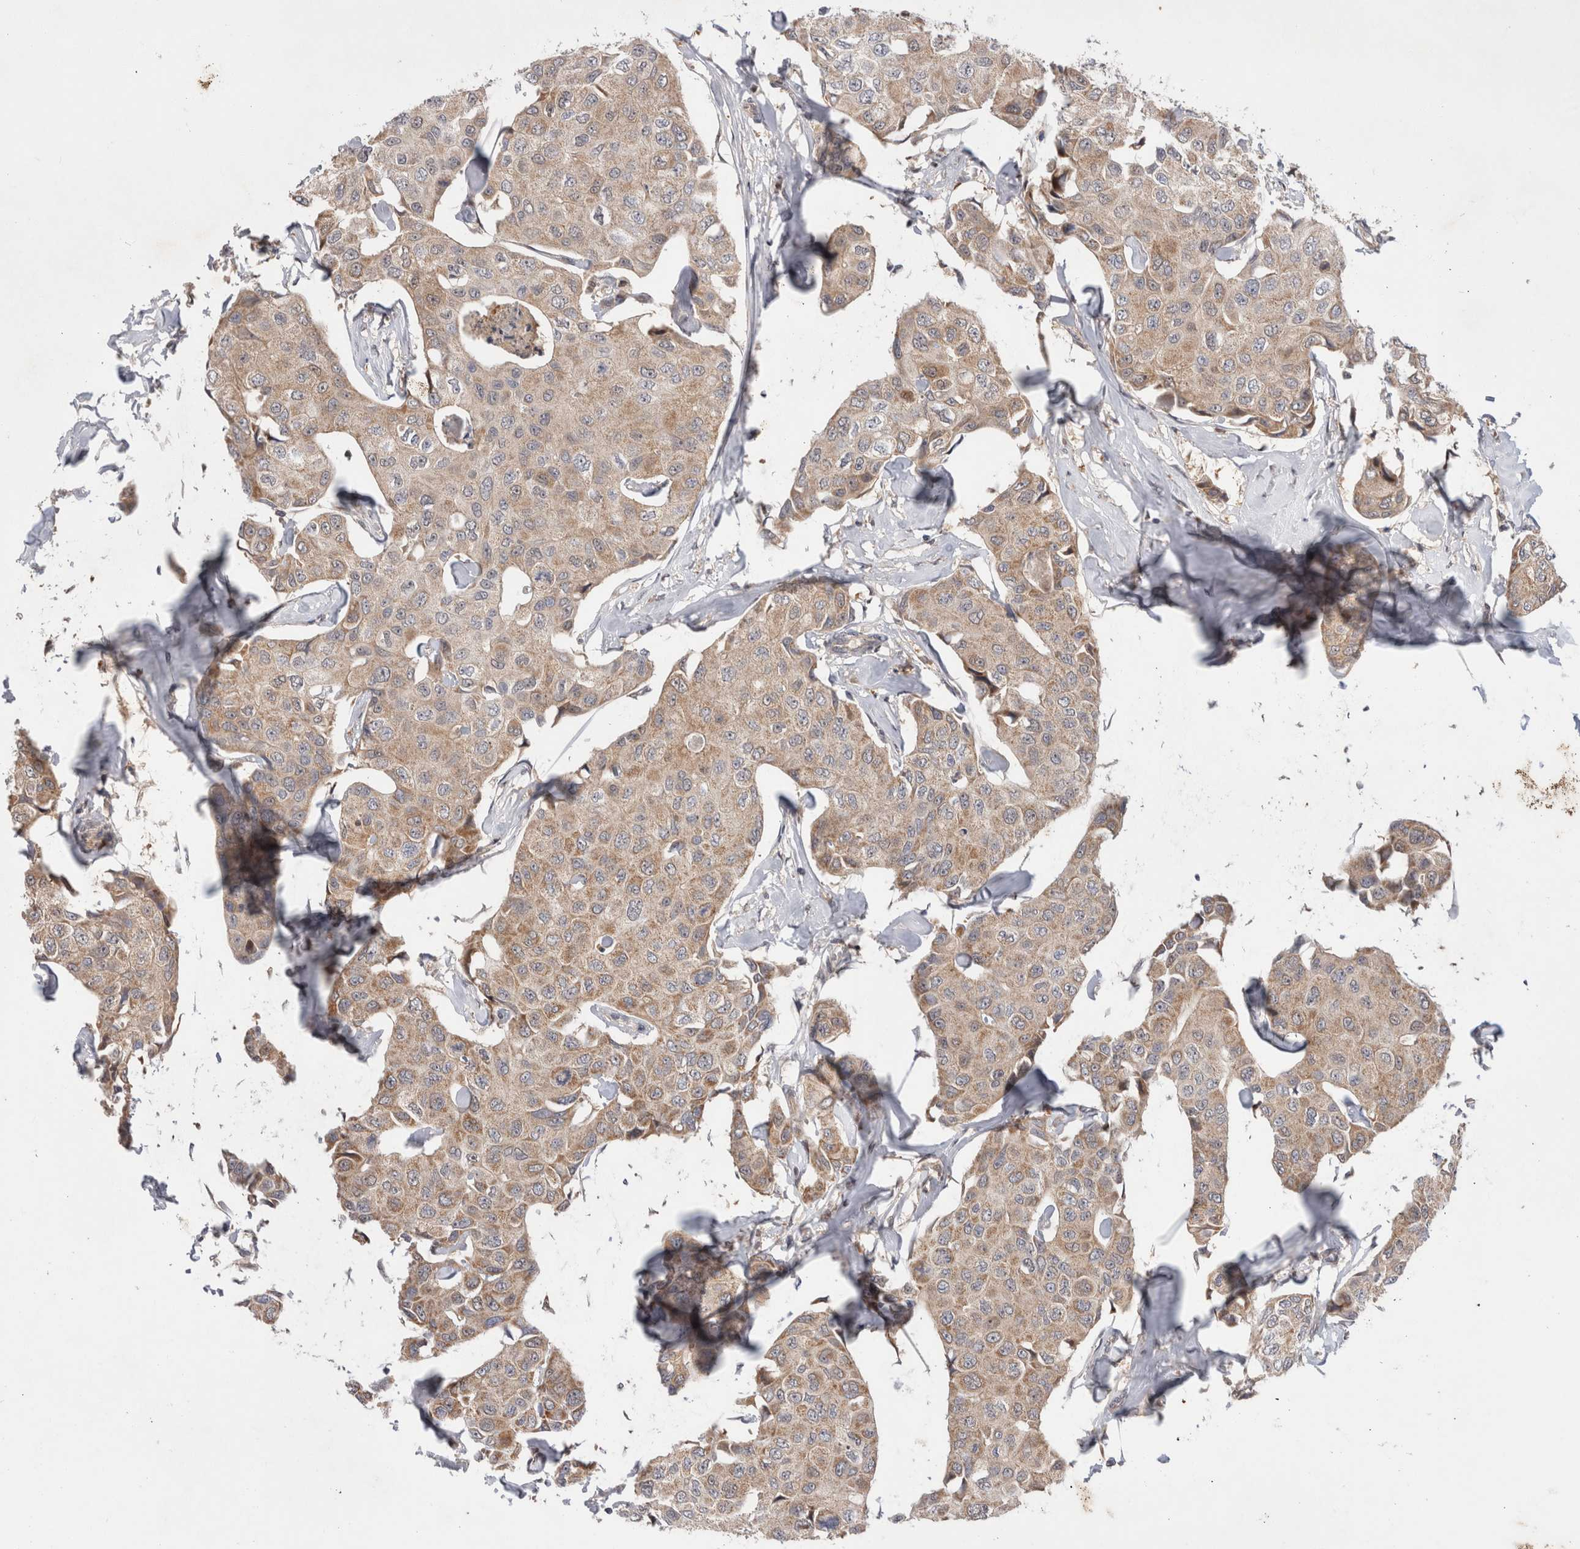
{"staining": {"intensity": "weak", "quantity": ">75%", "location": "cytoplasmic/membranous"}, "tissue": "breast cancer", "cell_type": "Tumor cells", "image_type": "cancer", "snomed": [{"axis": "morphology", "description": "Duct carcinoma"}, {"axis": "topography", "description": "Breast"}], "caption": "Tumor cells demonstrate low levels of weak cytoplasmic/membranous staining in about >75% of cells in human breast infiltrating ductal carcinoma.", "gene": "MRPL37", "patient": {"sex": "female", "age": 80}}